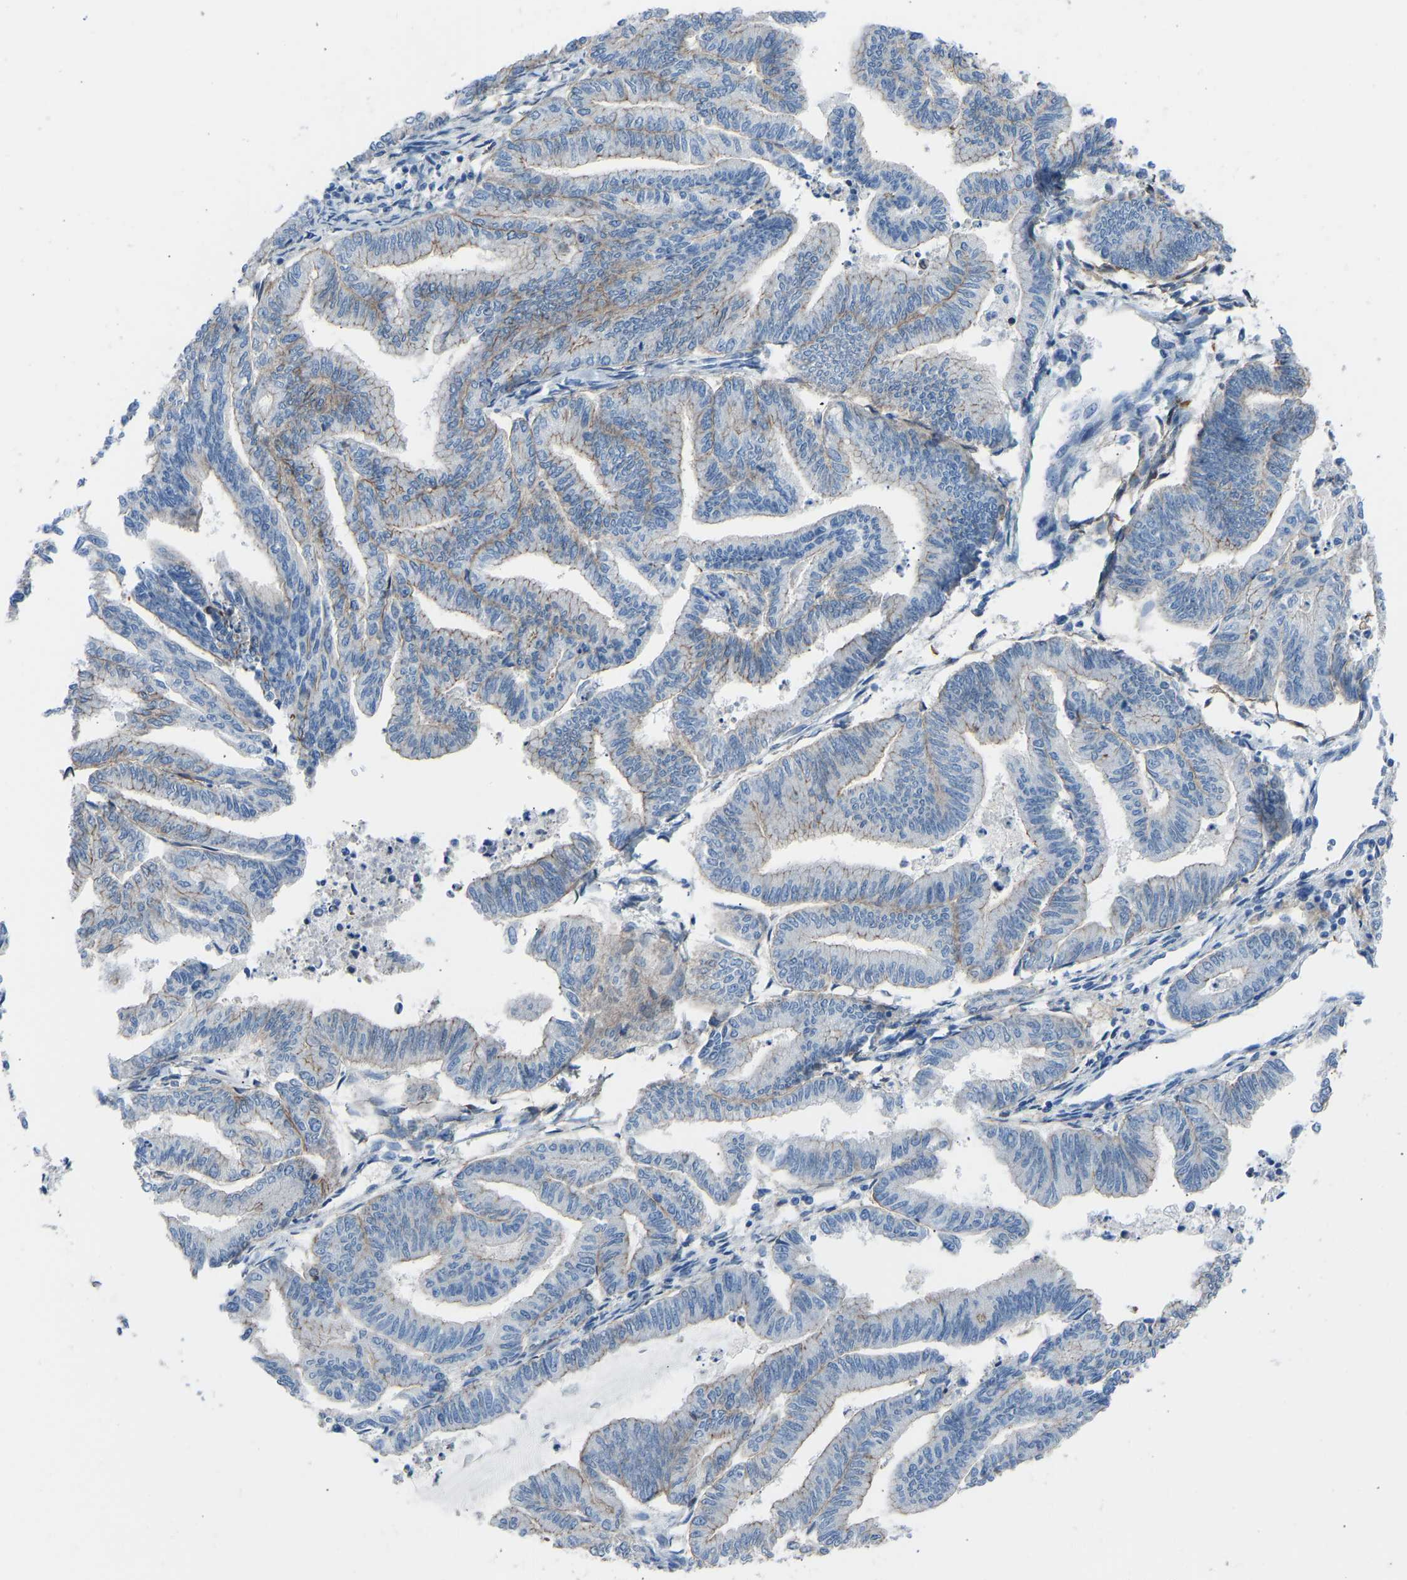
{"staining": {"intensity": "moderate", "quantity": "25%-75%", "location": "cytoplasmic/membranous"}, "tissue": "endometrial cancer", "cell_type": "Tumor cells", "image_type": "cancer", "snomed": [{"axis": "morphology", "description": "Adenocarcinoma, NOS"}, {"axis": "topography", "description": "Endometrium"}], "caption": "Endometrial cancer stained with a protein marker exhibits moderate staining in tumor cells.", "gene": "MYH10", "patient": {"sex": "female", "age": 79}}